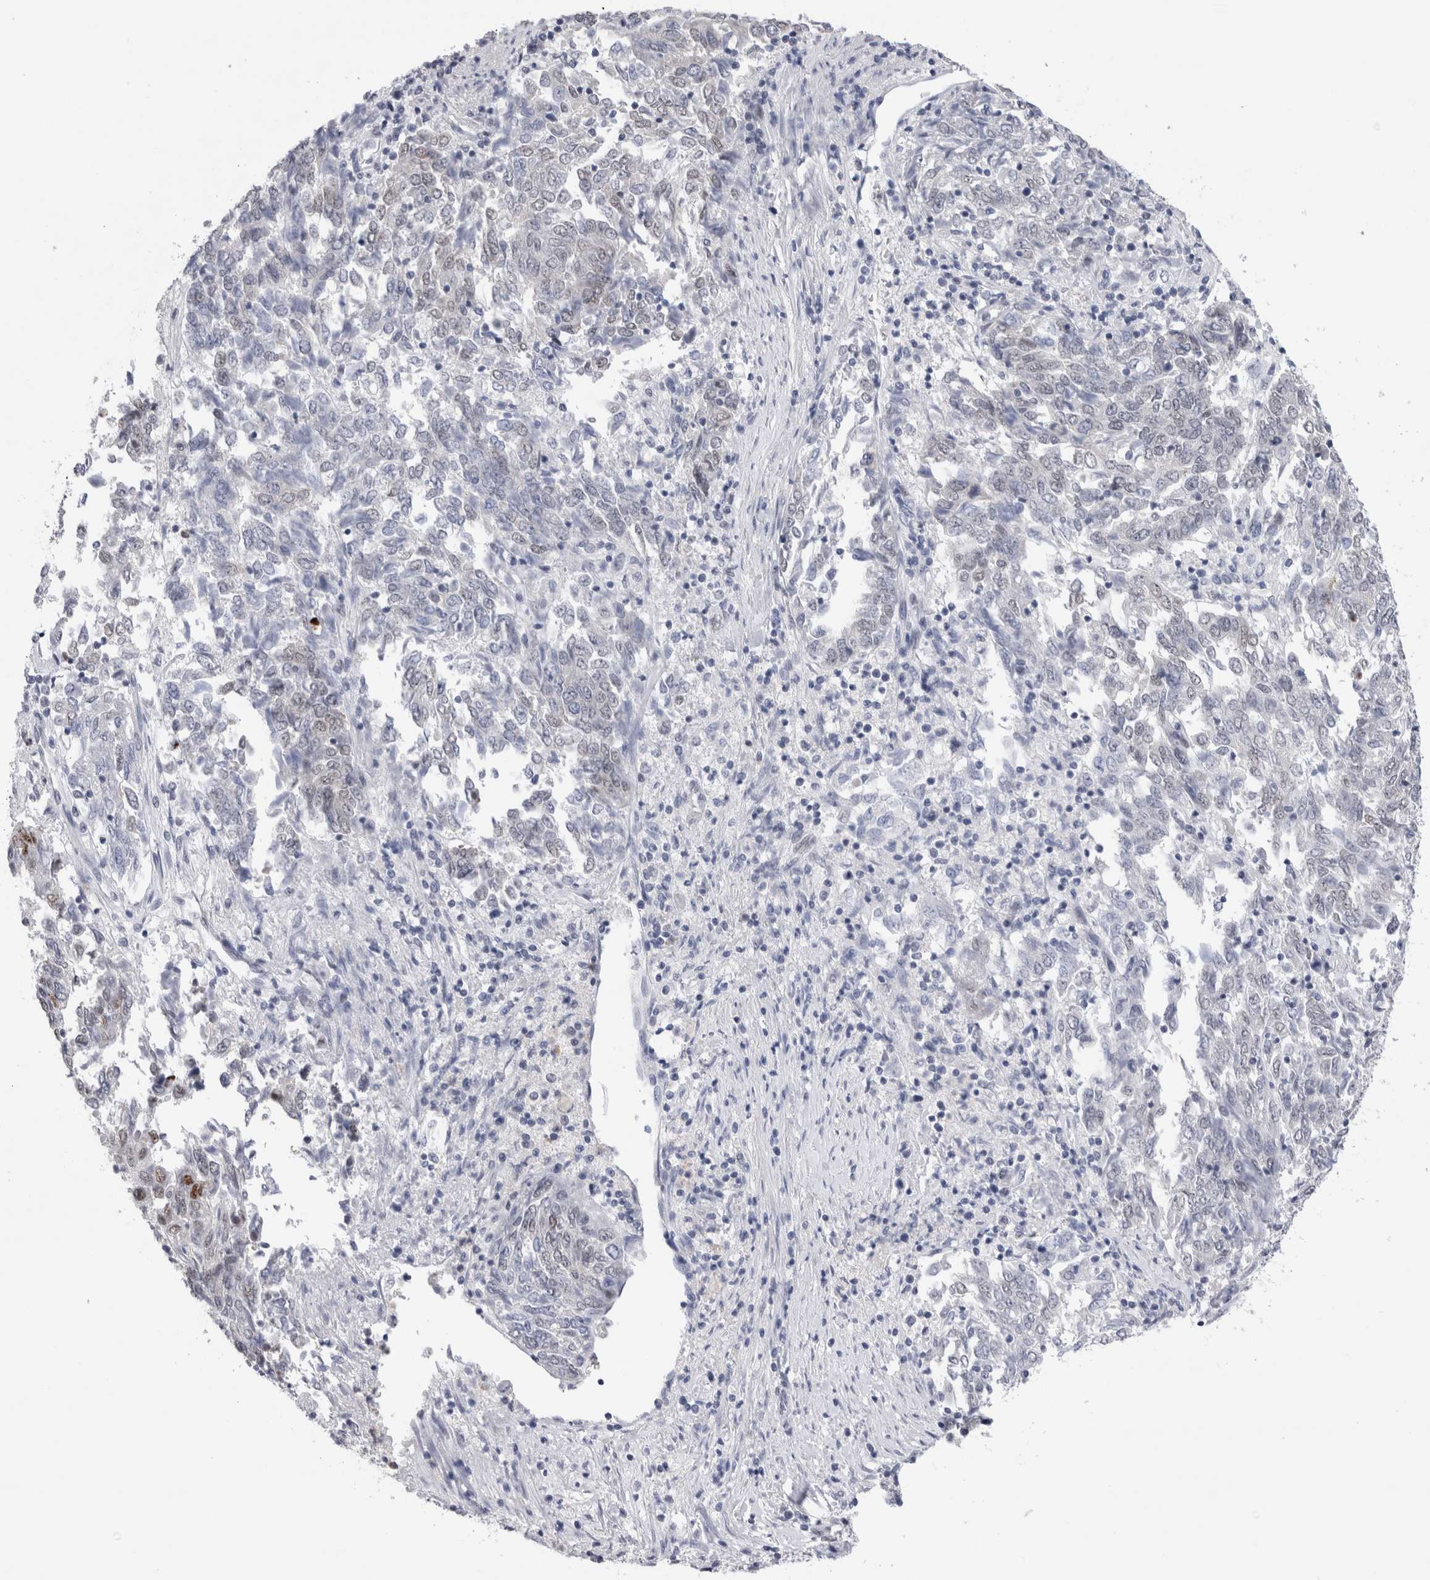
{"staining": {"intensity": "negative", "quantity": "none", "location": "none"}, "tissue": "endometrial cancer", "cell_type": "Tumor cells", "image_type": "cancer", "snomed": [{"axis": "morphology", "description": "Adenocarcinoma, NOS"}, {"axis": "topography", "description": "Endometrium"}], "caption": "DAB (3,3'-diaminobenzidine) immunohistochemical staining of human adenocarcinoma (endometrial) displays no significant positivity in tumor cells. (DAB (3,3'-diaminobenzidine) immunohistochemistry (IHC) with hematoxylin counter stain).", "gene": "RBM6", "patient": {"sex": "female", "age": 80}}